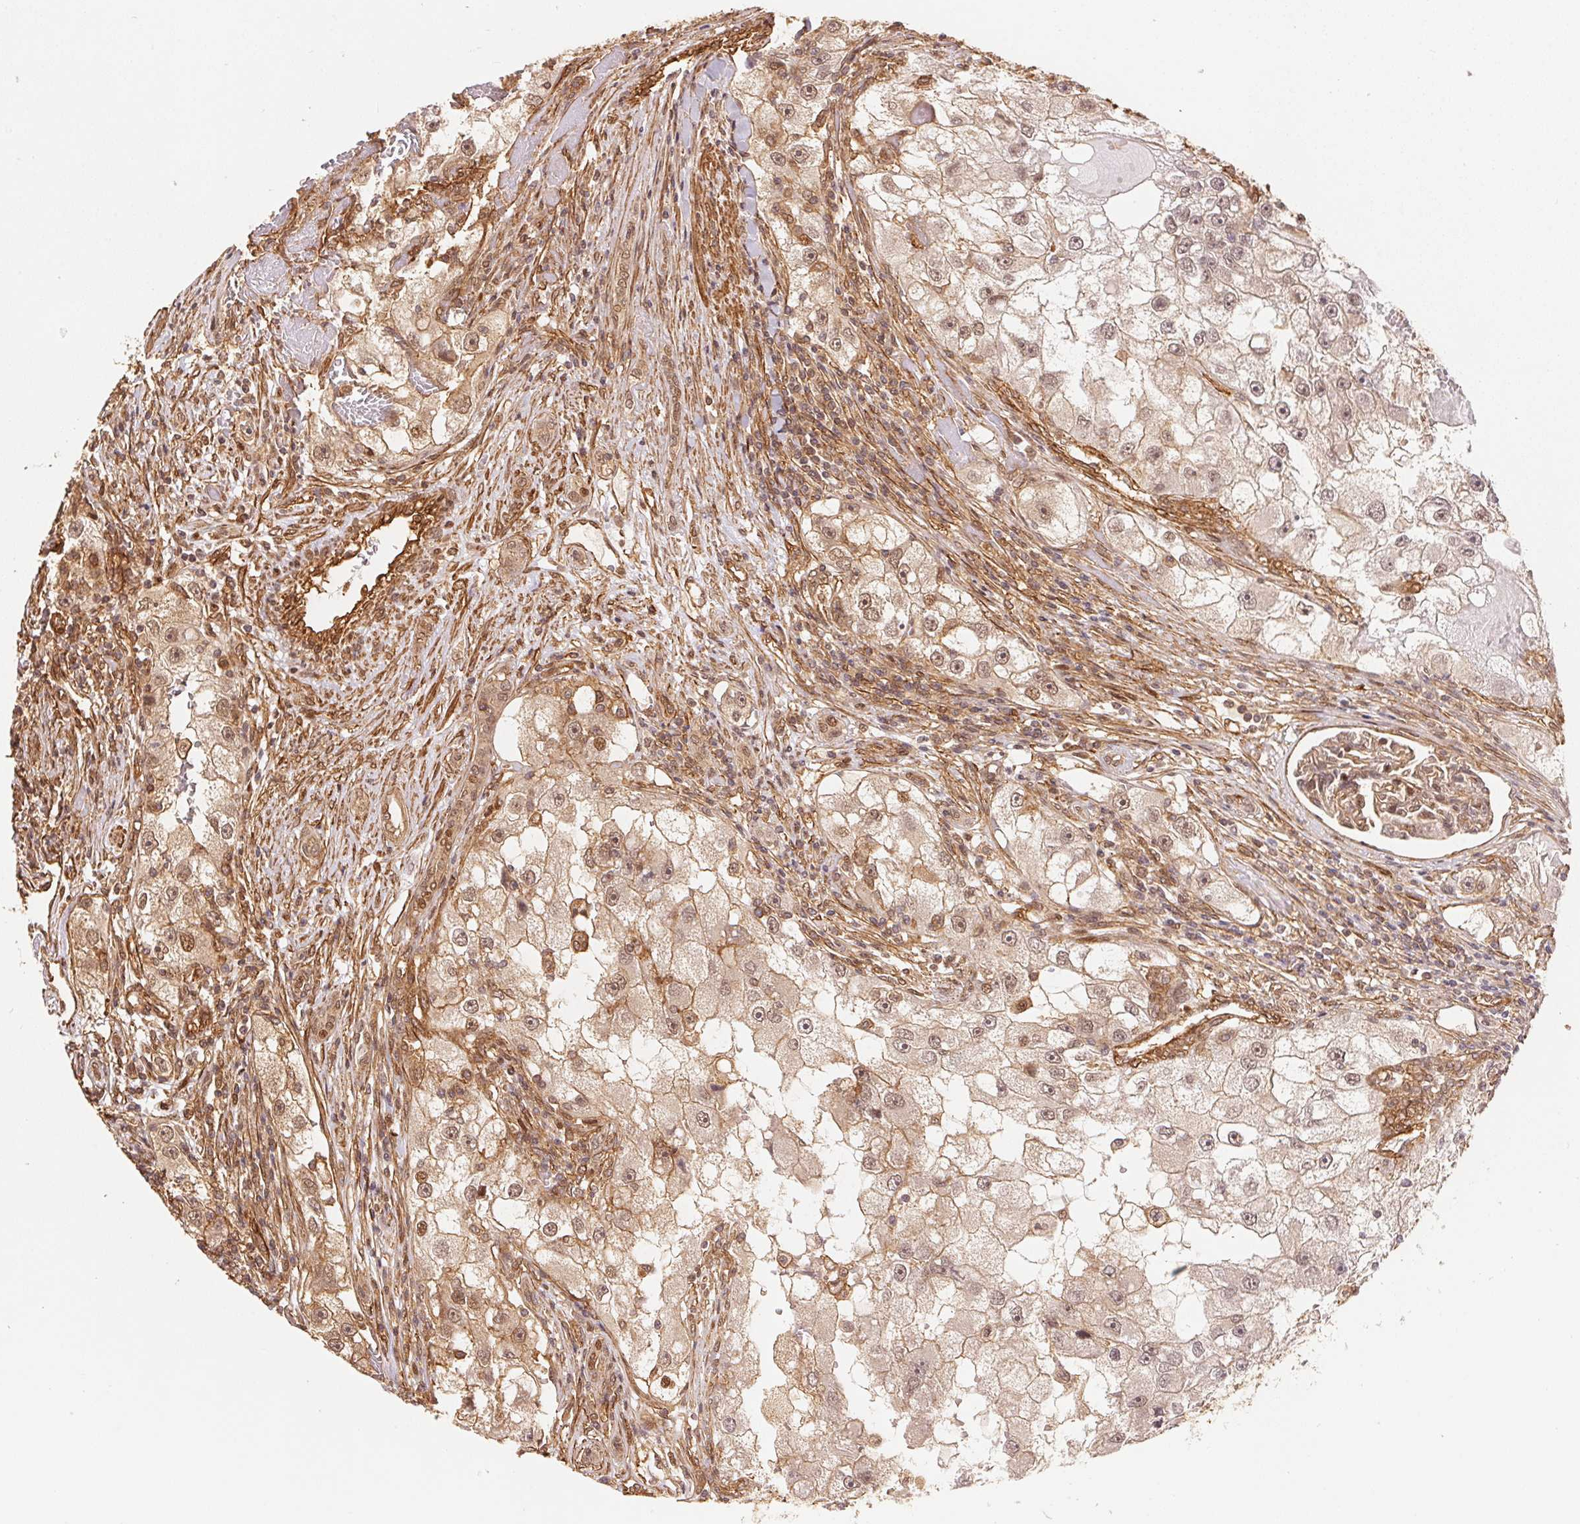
{"staining": {"intensity": "moderate", "quantity": "25%-75%", "location": "nuclear"}, "tissue": "renal cancer", "cell_type": "Tumor cells", "image_type": "cancer", "snomed": [{"axis": "morphology", "description": "Adenocarcinoma, NOS"}, {"axis": "topography", "description": "Kidney"}], "caption": "Moderate nuclear expression for a protein is present in about 25%-75% of tumor cells of adenocarcinoma (renal) using immunohistochemistry.", "gene": "TNIP2", "patient": {"sex": "male", "age": 63}}